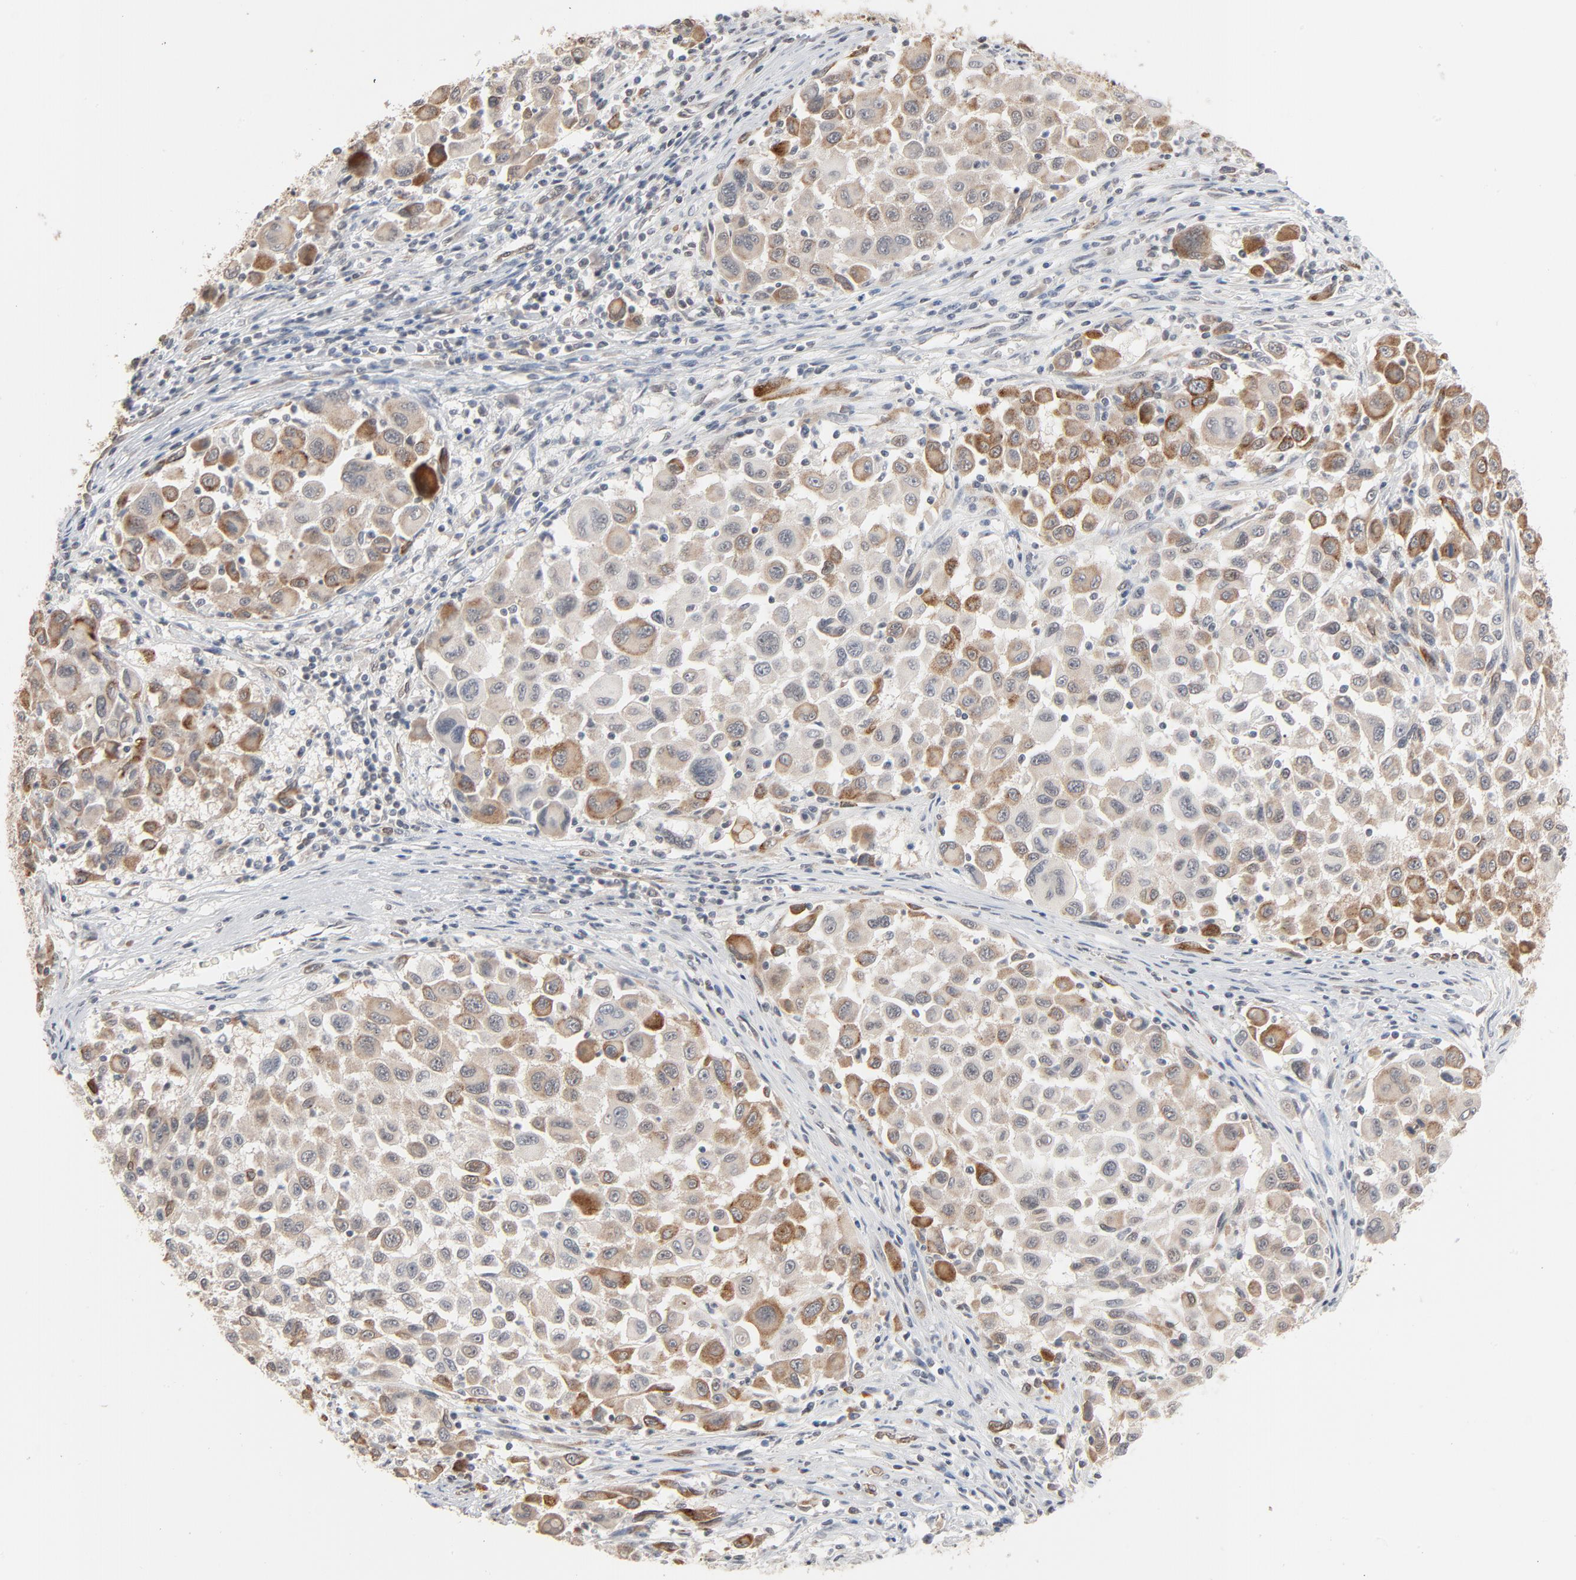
{"staining": {"intensity": "moderate", "quantity": "25%-75%", "location": "cytoplasmic/membranous"}, "tissue": "melanoma", "cell_type": "Tumor cells", "image_type": "cancer", "snomed": [{"axis": "morphology", "description": "Malignant melanoma, Metastatic site"}, {"axis": "topography", "description": "Lymph node"}], "caption": "This photomicrograph demonstrates IHC staining of malignant melanoma (metastatic site), with medium moderate cytoplasmic/membranous staining in approximately 25%-75% of tumor cells.", "gene": "ITPR3", "patient": {"sex": "male", "age": 61}}